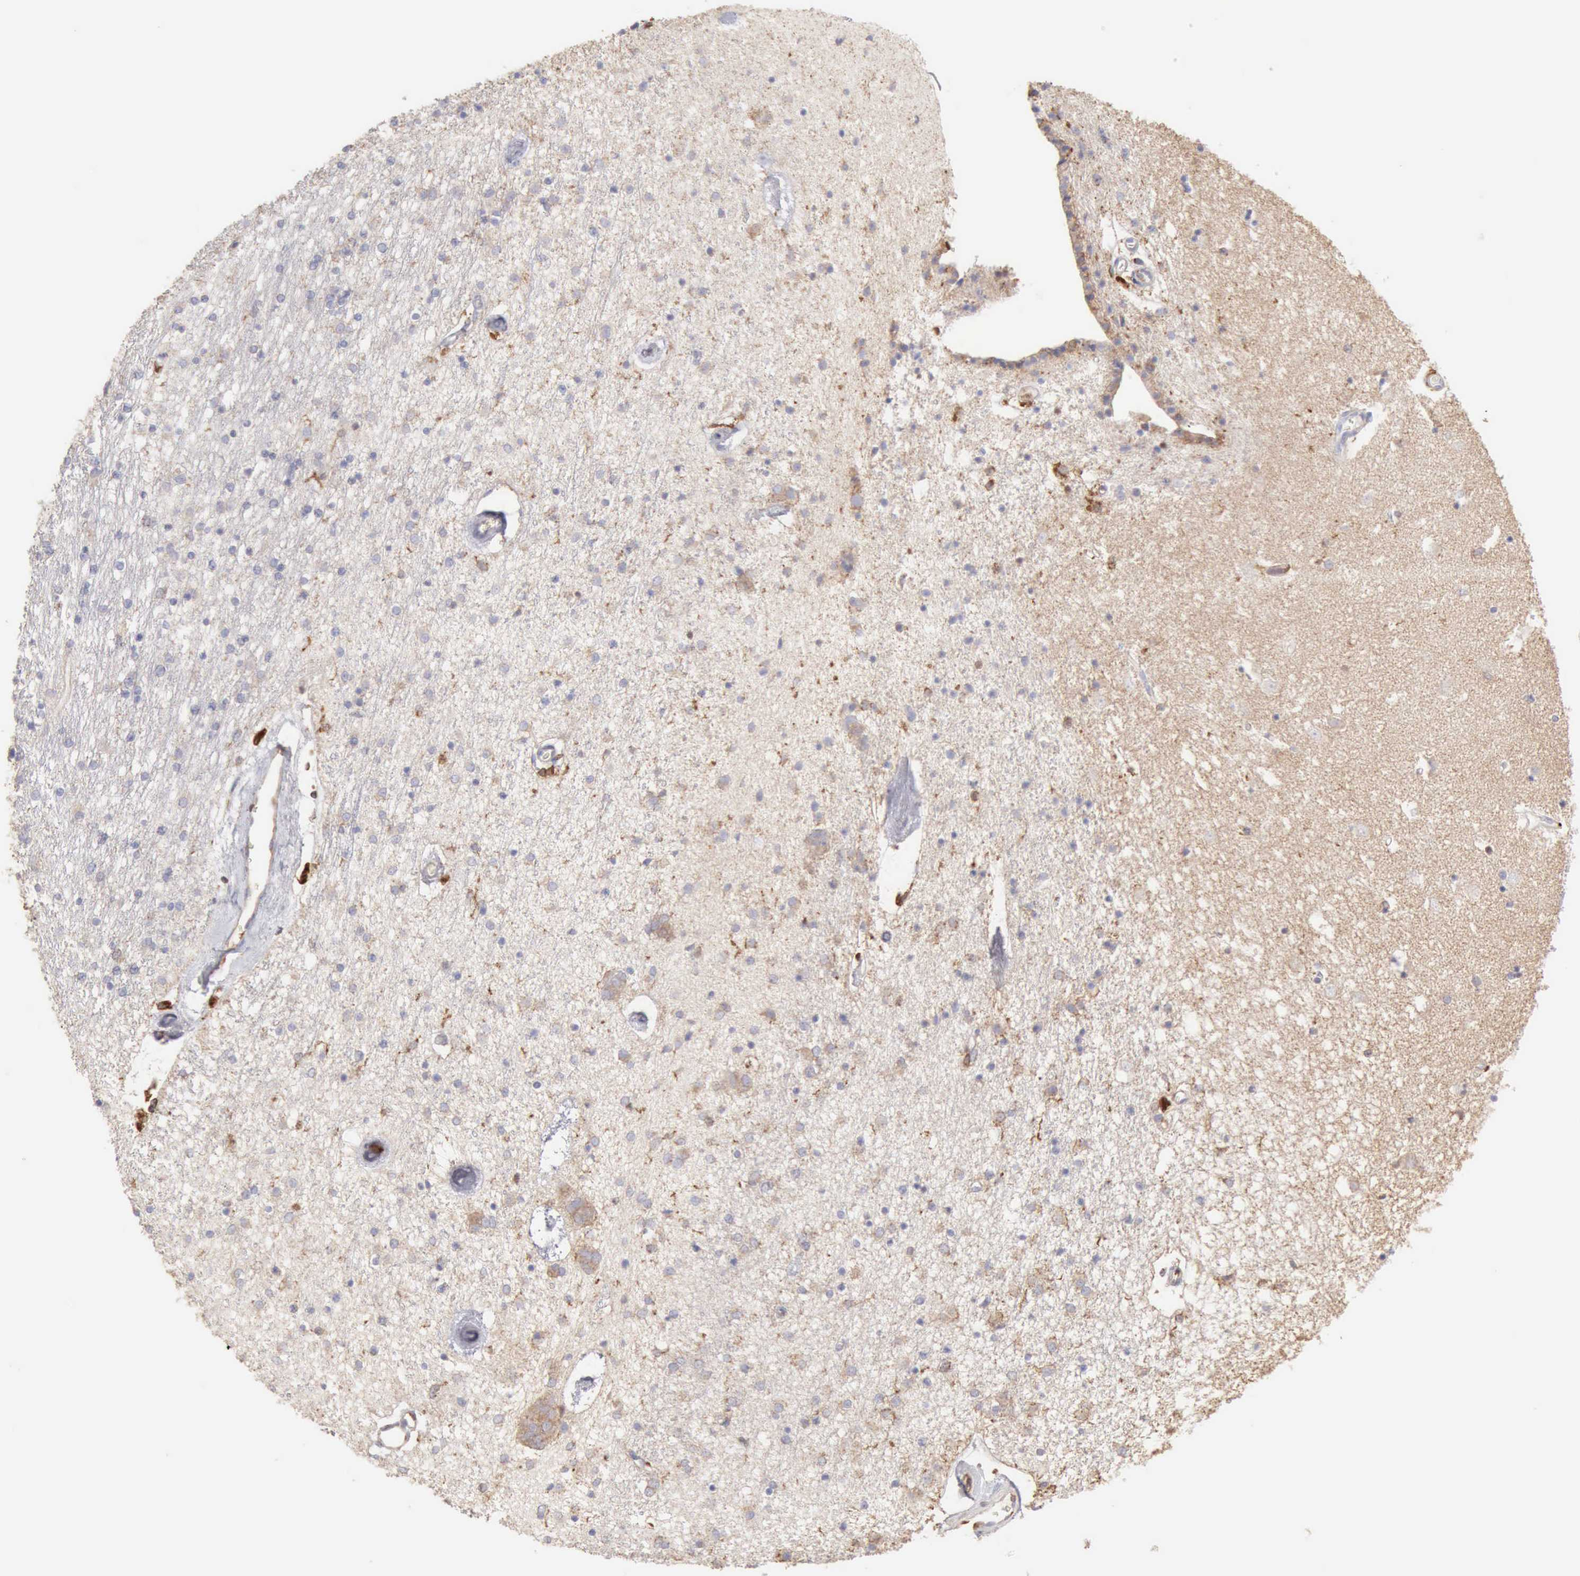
{"staining": {"intensity": "negative", "quantity": "none", "location": "none"}, "tissue": "caudate", "cell_type": "Glial cells", "image_type": "normal", "snomed": [{"axis": "morphology", "description": "Normal tissue, NOS"}, {"axis": "topography", "description": "Lateral ventricle wall"}], "caption": "An image of caudate stained for a protein displays no brown staining in glial cells. (Brightfield microscopy of DAB immunohistochemistry at high magnification).", "gene": "ARHGAP4", "patient": {"sex": "female", "age": 54}}